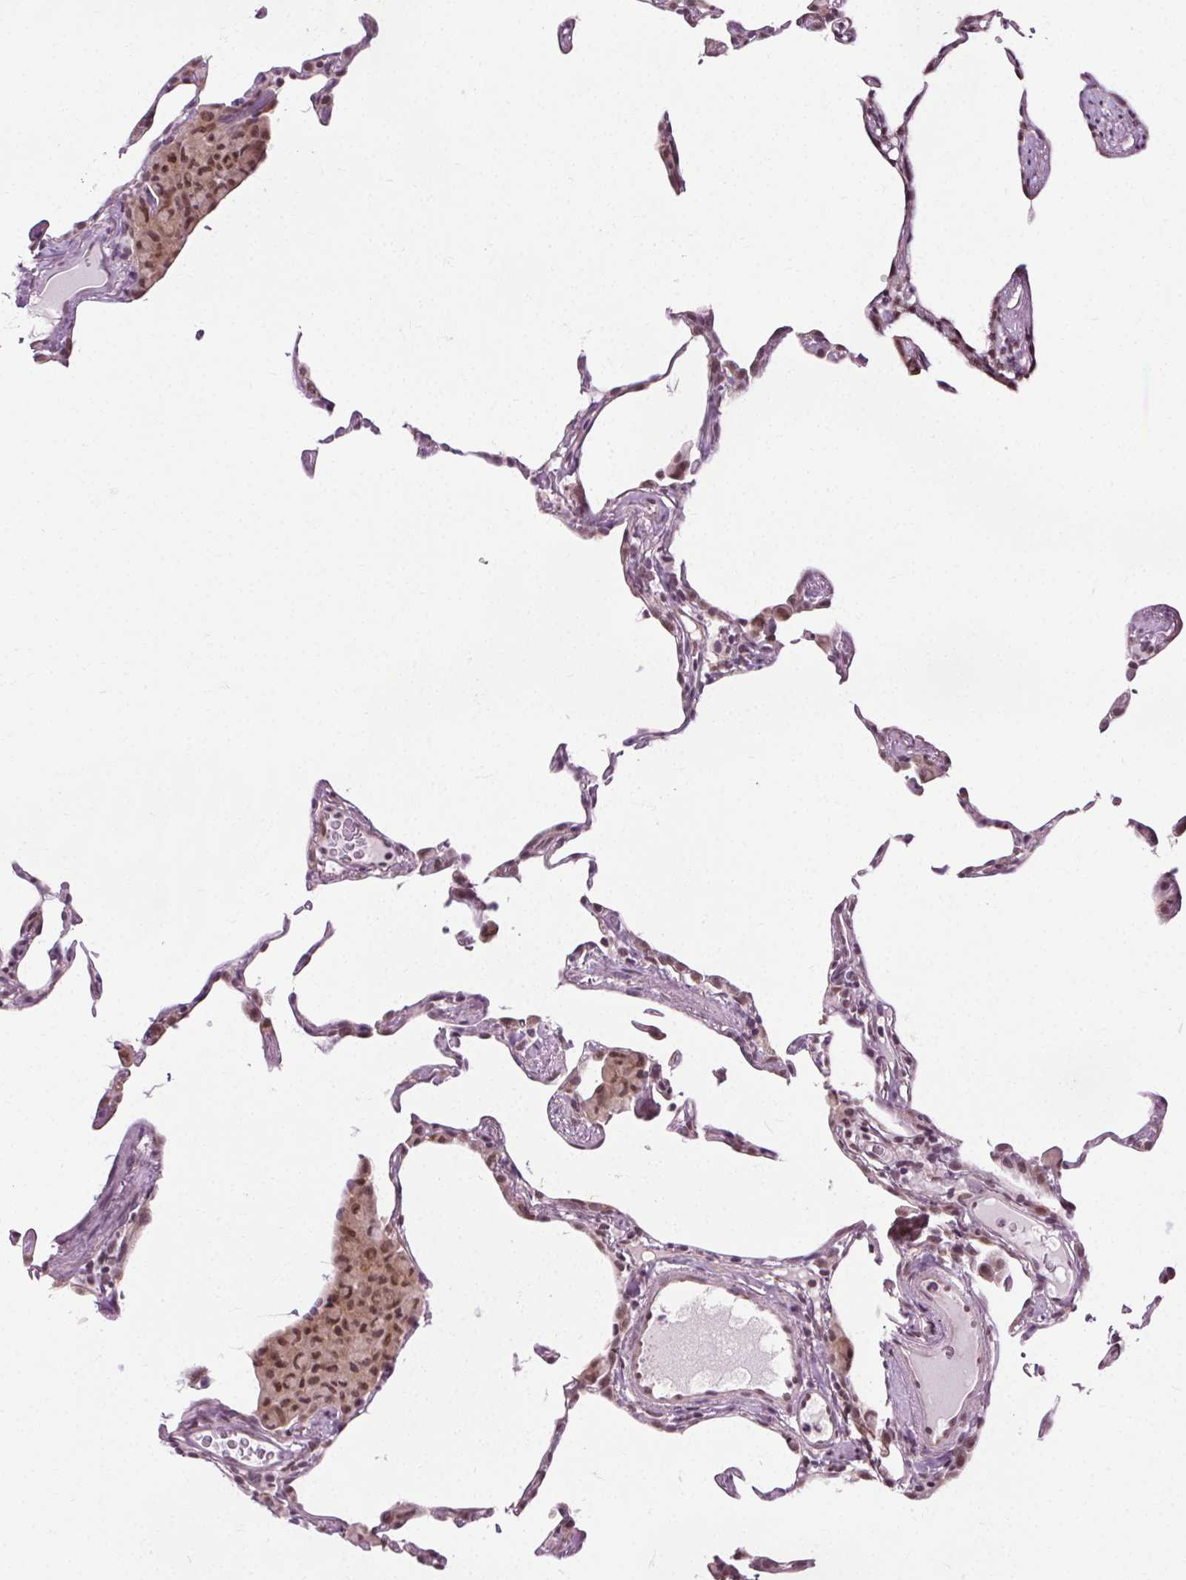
{"staining": {"intensity": "negative", "quantity": "none", "location": "none"}, "tissue": "lung", "cell_type": "Alveolar cells", "image_type": "normal", "snomed": [{"axis": "morphology", "description": "Normal tissue, NOS"}, {"axis": "topography", "description": "Lung"}], "caption": "Histopathology image shows no significant protein positivity in alveolar cells of unremarkable lung.", "gene": "CEBPA", "patient": {"sex": "female", "age": 57}}